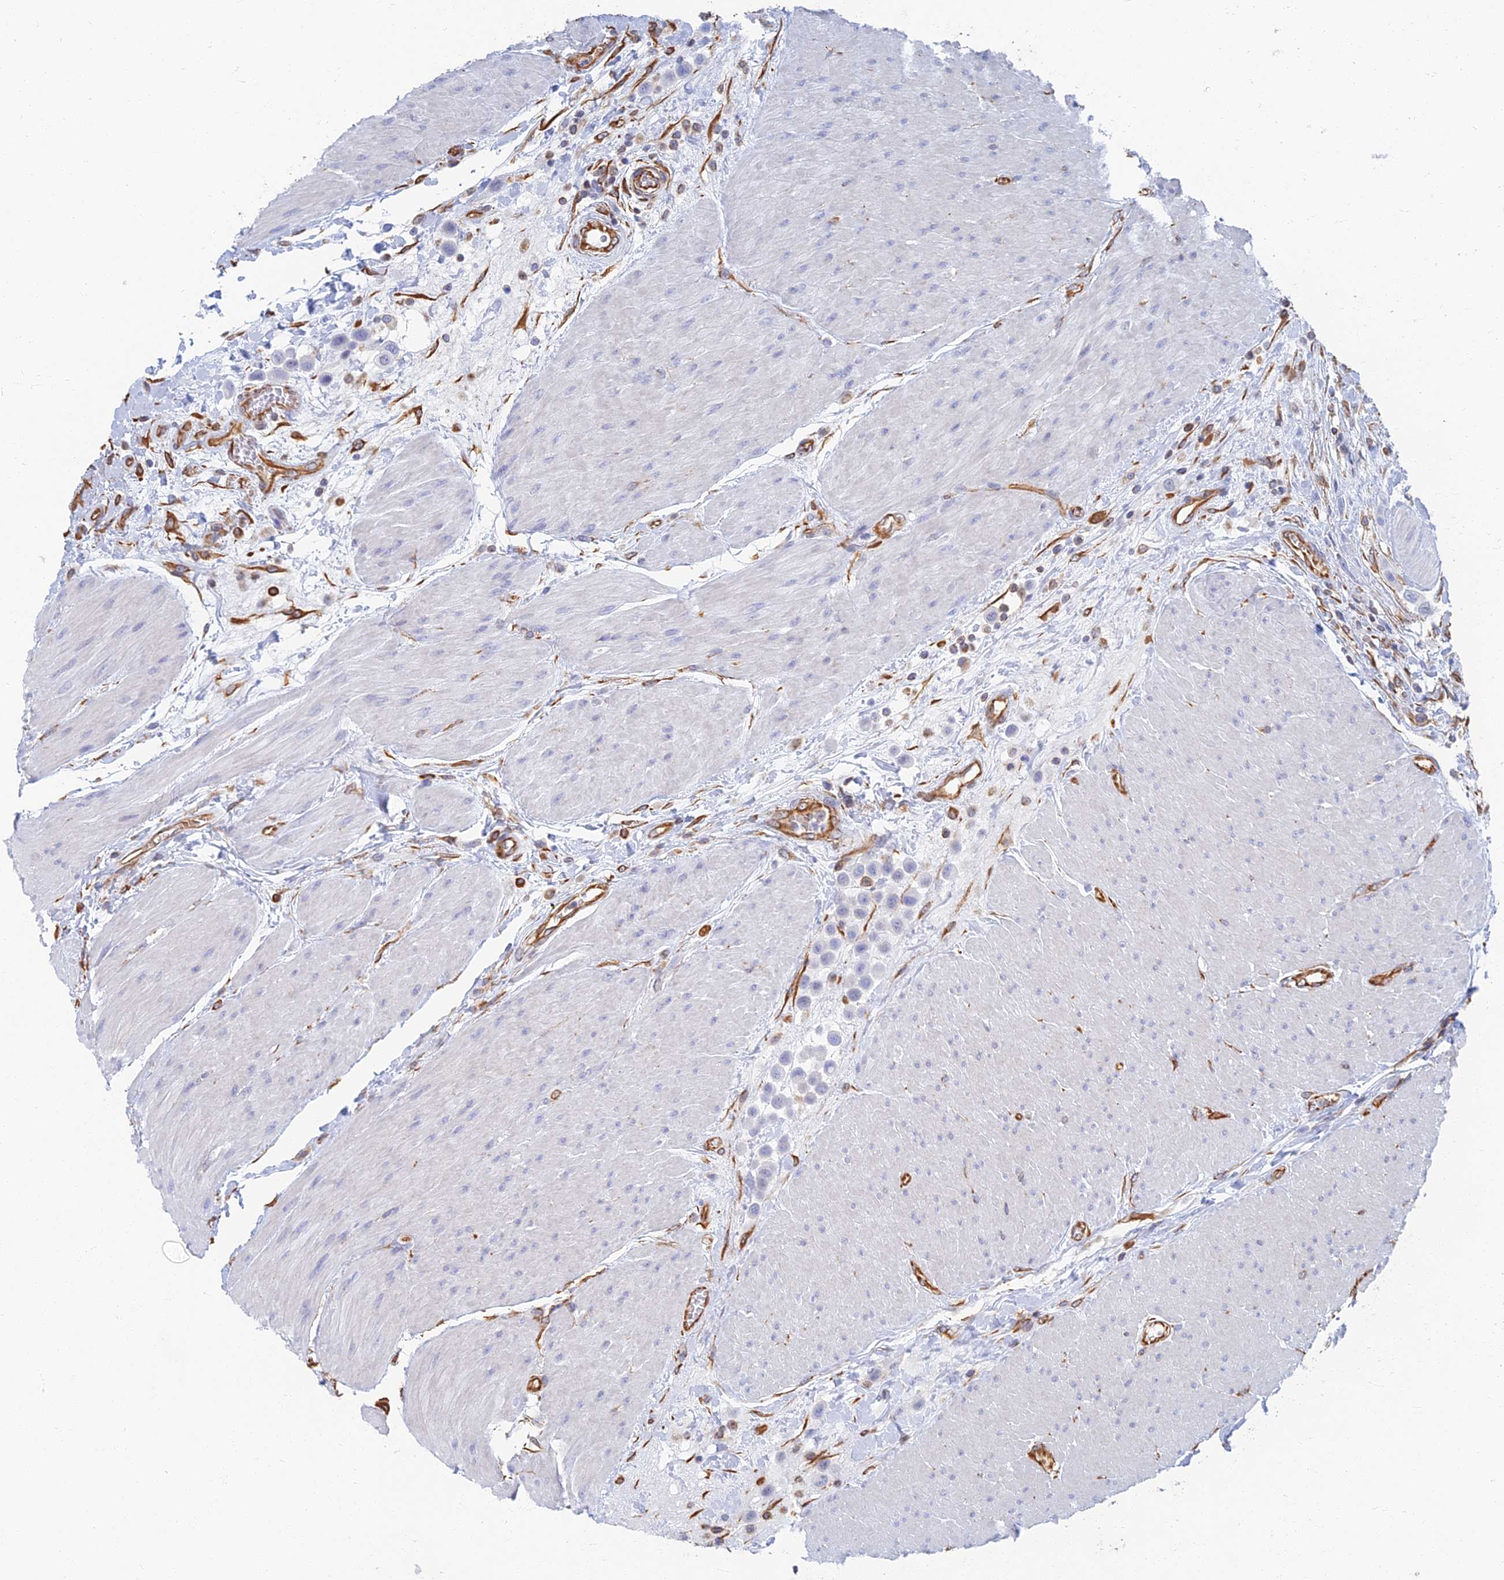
{"staining": {"intensity": "negative", "quantity": "none", "location": "none"}, "tissue": "urothelial cancer", "cell_type": "Tumor cells", "image_type": "cancer", "snomed": [{"axis": "morphology", "description": "Urothelial carcinoma, High grade"}, {"axis": "topography", "description": "Urinary bladder"}], "caption": "Immunohistochemistry photomicrograph of neoplastic tissue: high-grade urothelial carcinoma stained with DAB exhibits no significant protein positivity in tumor cells. (IHC, brightfield microscopy, high magnification).", "gene": "RMC1", "patient": {"sex": "male", "age": 50}}